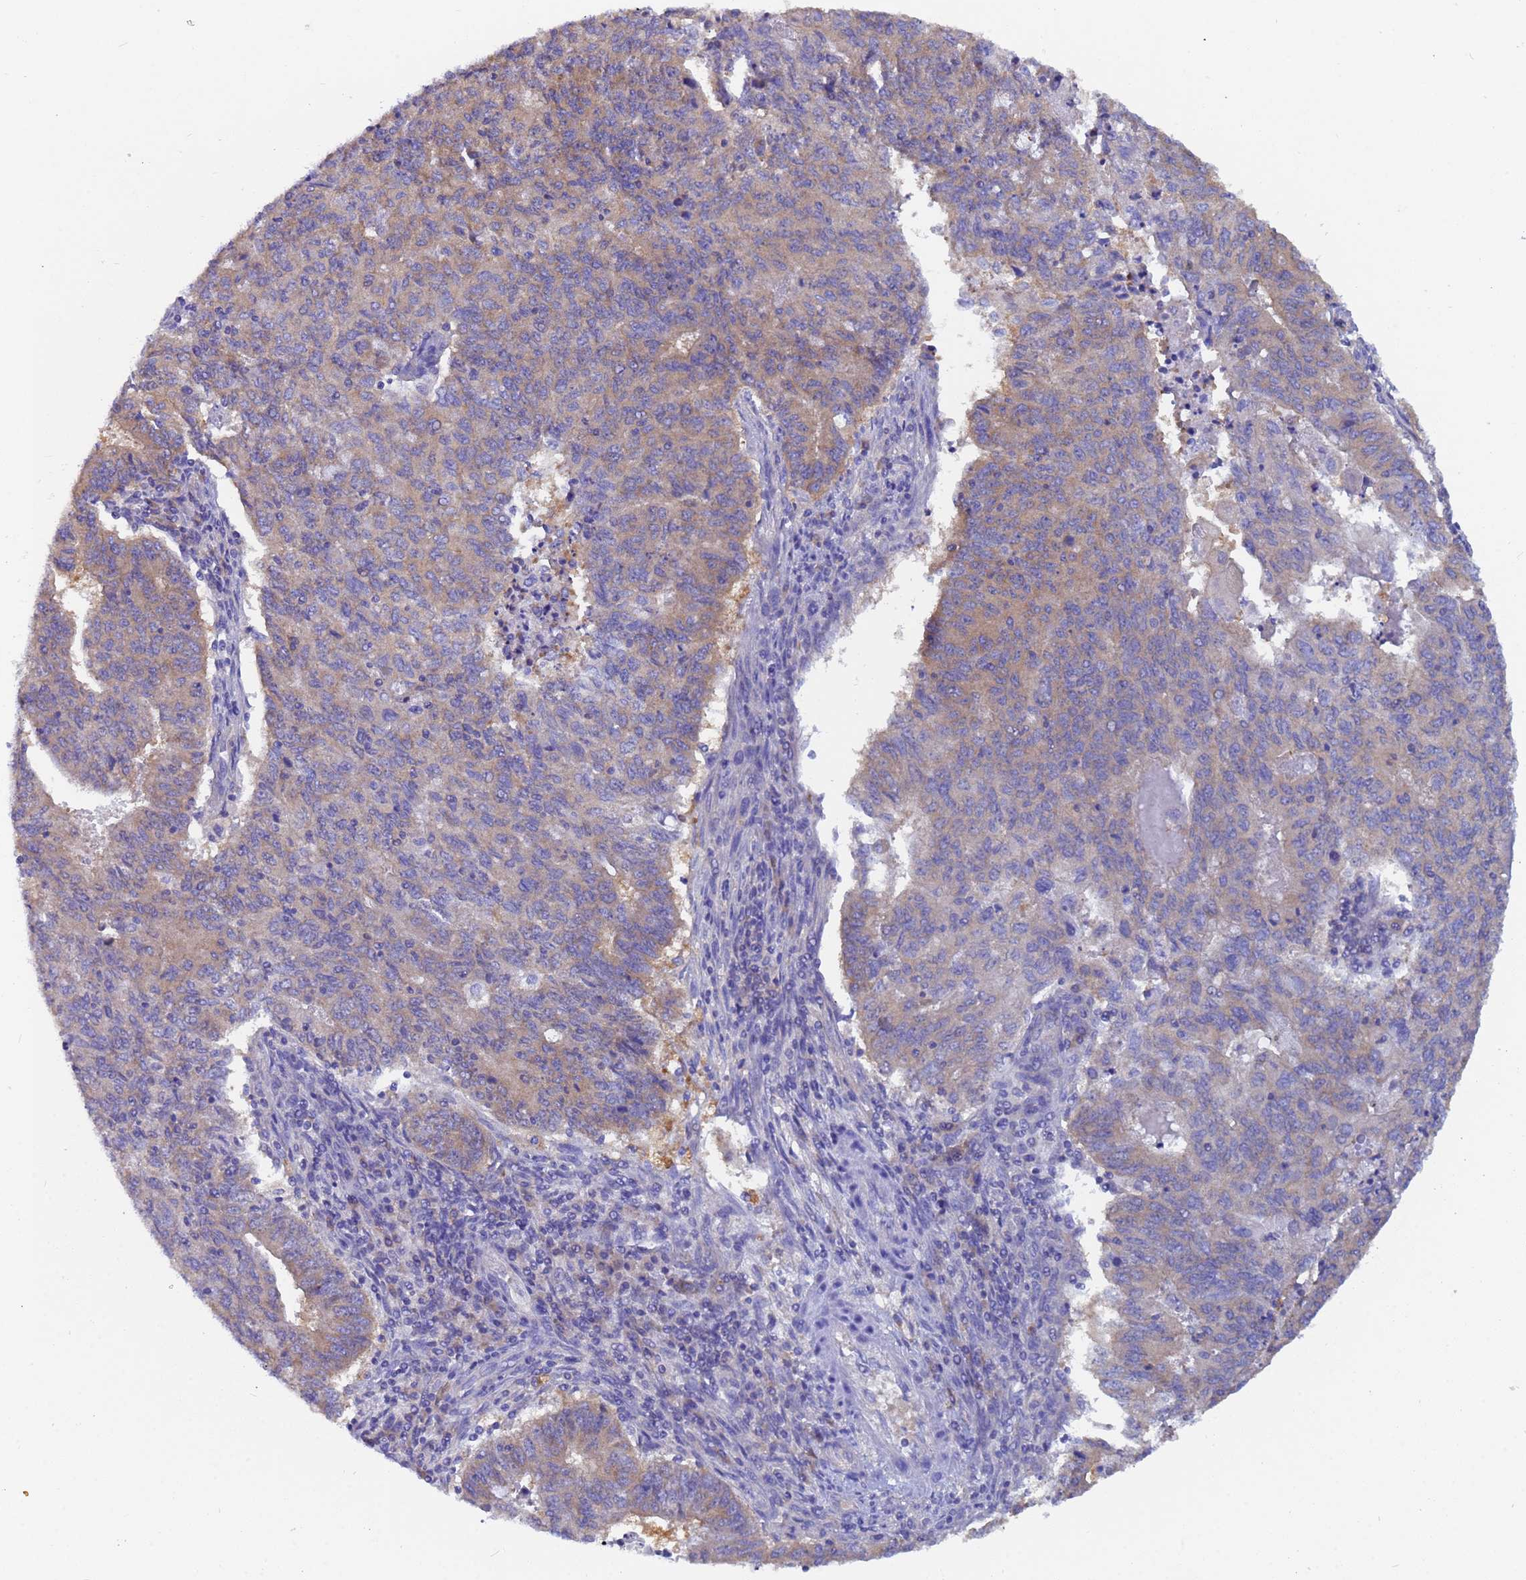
{"staining": {"intensity": "weak", "quantity": "<25%", "location": "cytoplasmic/membranous"}, "tissue": "endometrial cancer", "cell_type": "Tumor cells", "image_type": "cancer", "snomed": [{"axis": "morphology", "description": "Adenocarcinoma, NOS"}, {"axis": "topography", "description": "Endometrium"}], "caption": "A histopathology image of human adenocarcinoma (endometrial) is negative for staining in tumor cells.", "gene": "UBE2O", "patient": {"sex": "female", "age": 59}}